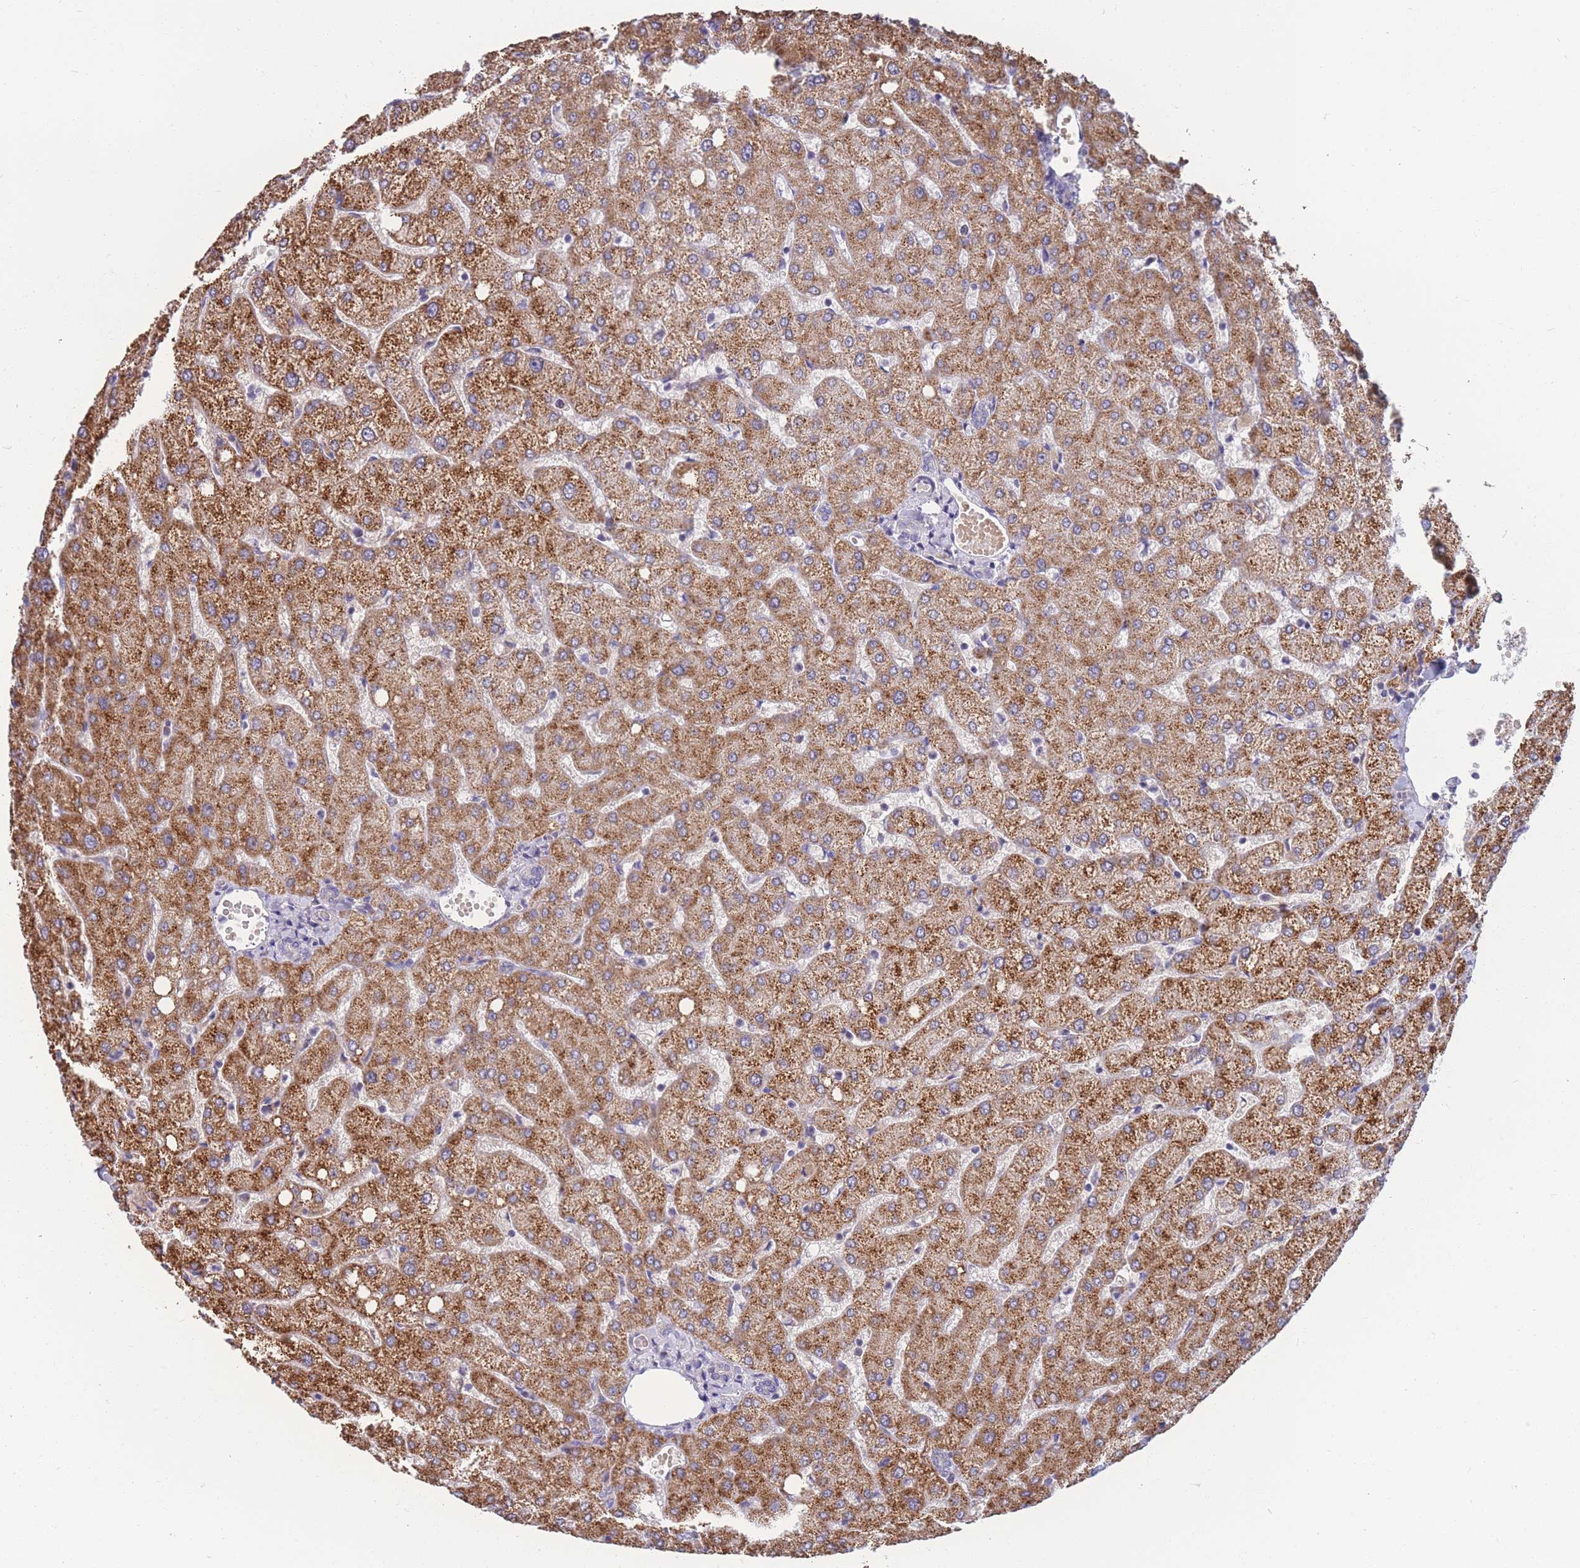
{"staining": {"intensity": "negative", "quantity": "none", "location": "none"}, "tissue": "liver", "cell_type": "Cholangiocytes", "image_type": "normal", "snomed": [{"axis": "morphology", "description": "Normal tissue, NOS"}, {"axis": "topography", "description": "Liver"}], "caption": "IHC image of benign liver: human liver stained with DAB (3,3'-diaminobenzidine) reveals no significant protein positivity in cholangiocytes. (DAB (3,3'-diaminobenzidine) immunohistochemistry visualized using brightfield microscopy, high magnification).", "gene": "MRPS9", "patient": {"sex": "female", "age": 54}}